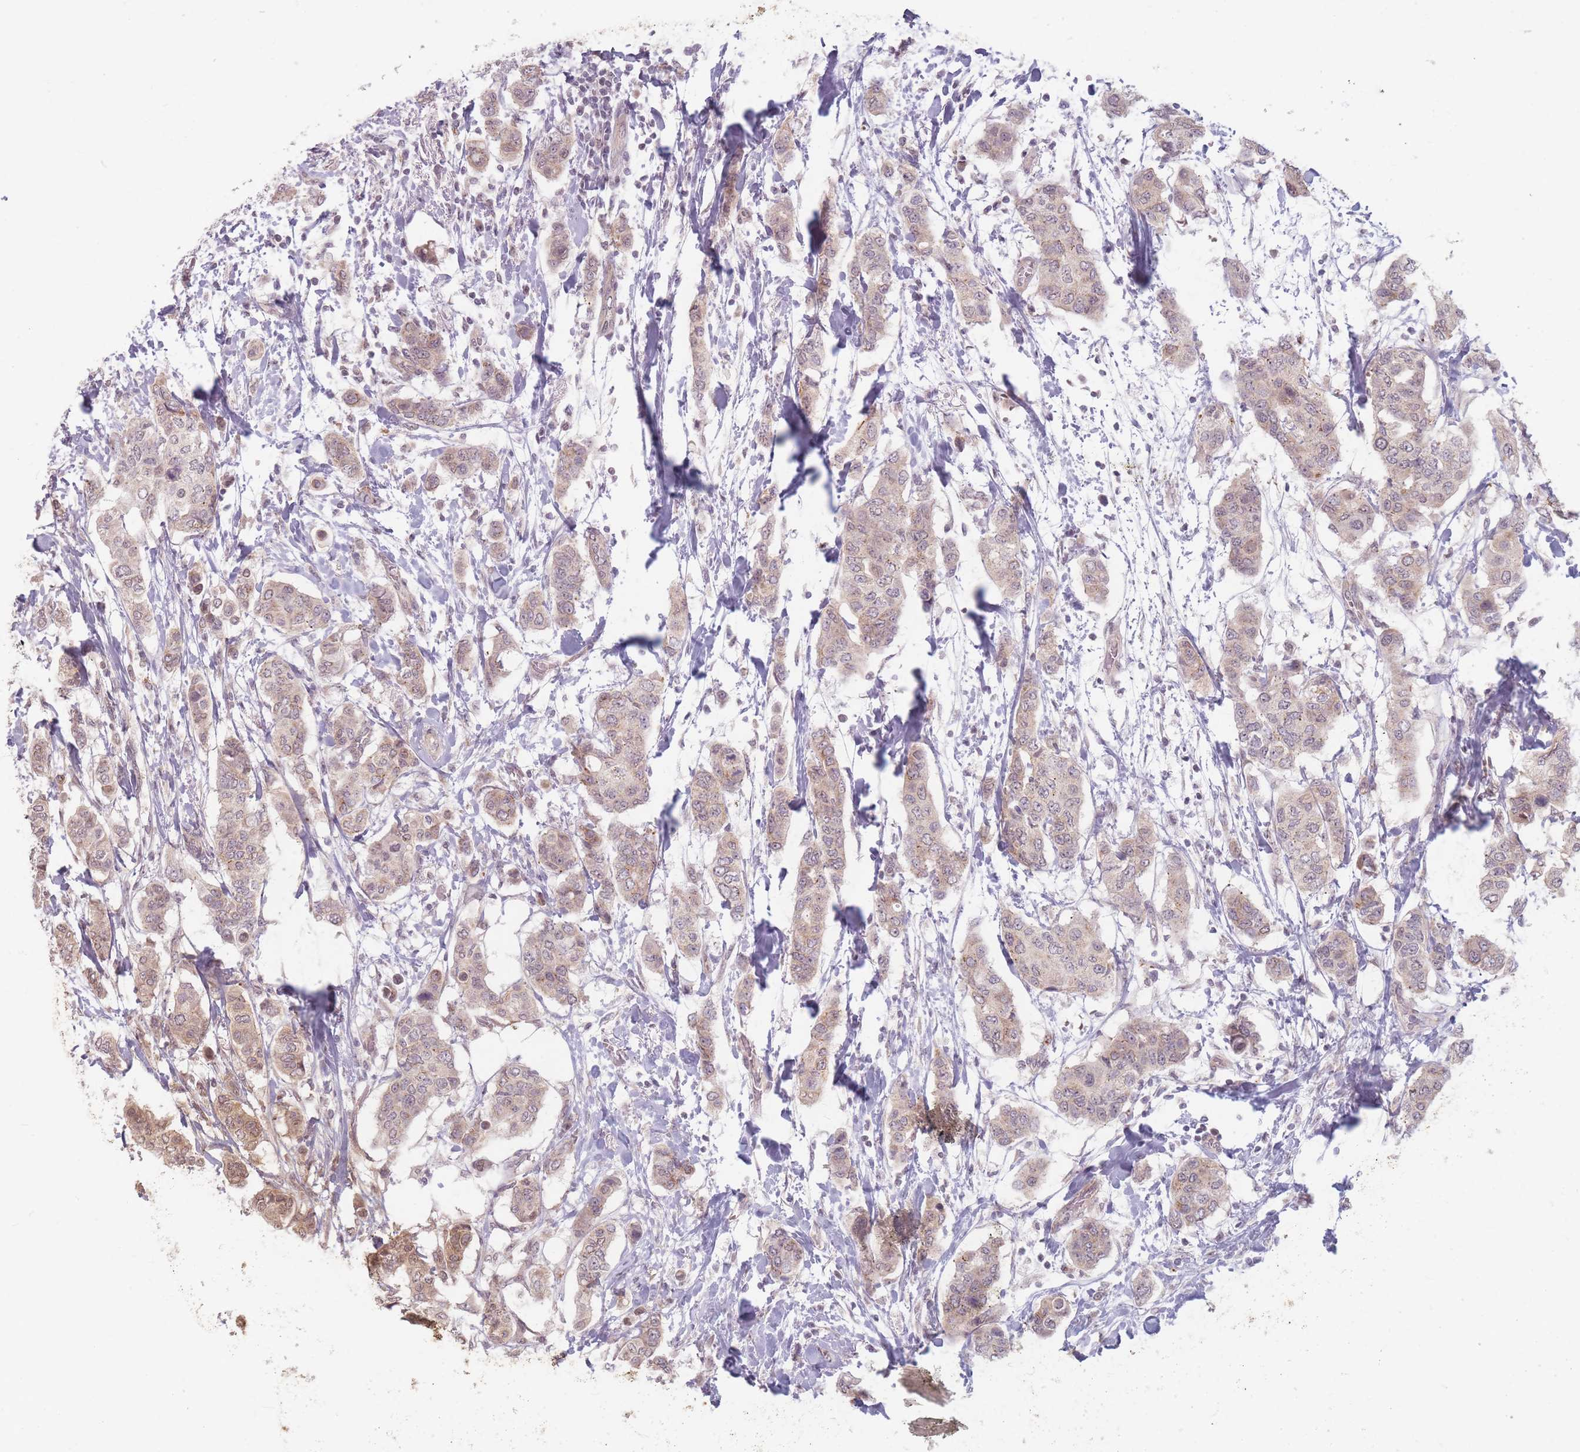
{"staining": {"intensity": "weak", "quantity": ">75%", "location": "cytoplasmic/membranous,nuclear"}, "tissue": "breast cancer", "cell_type": "Tumor cells", "image_type": "cancer", "snomed": [{"axis": "morphology", "description": "Lobular carcinoma"}, {"axis": "topography", "description": "Breast"}], "caption": "Human breast cancer stained with a brown dye demonstrates weak cytoplasmic/membranous and nuclear positive positivity in about >75% of tumor cells.", "gene": "GABRA6", "patient": {"sex": "female", "age": 51}}